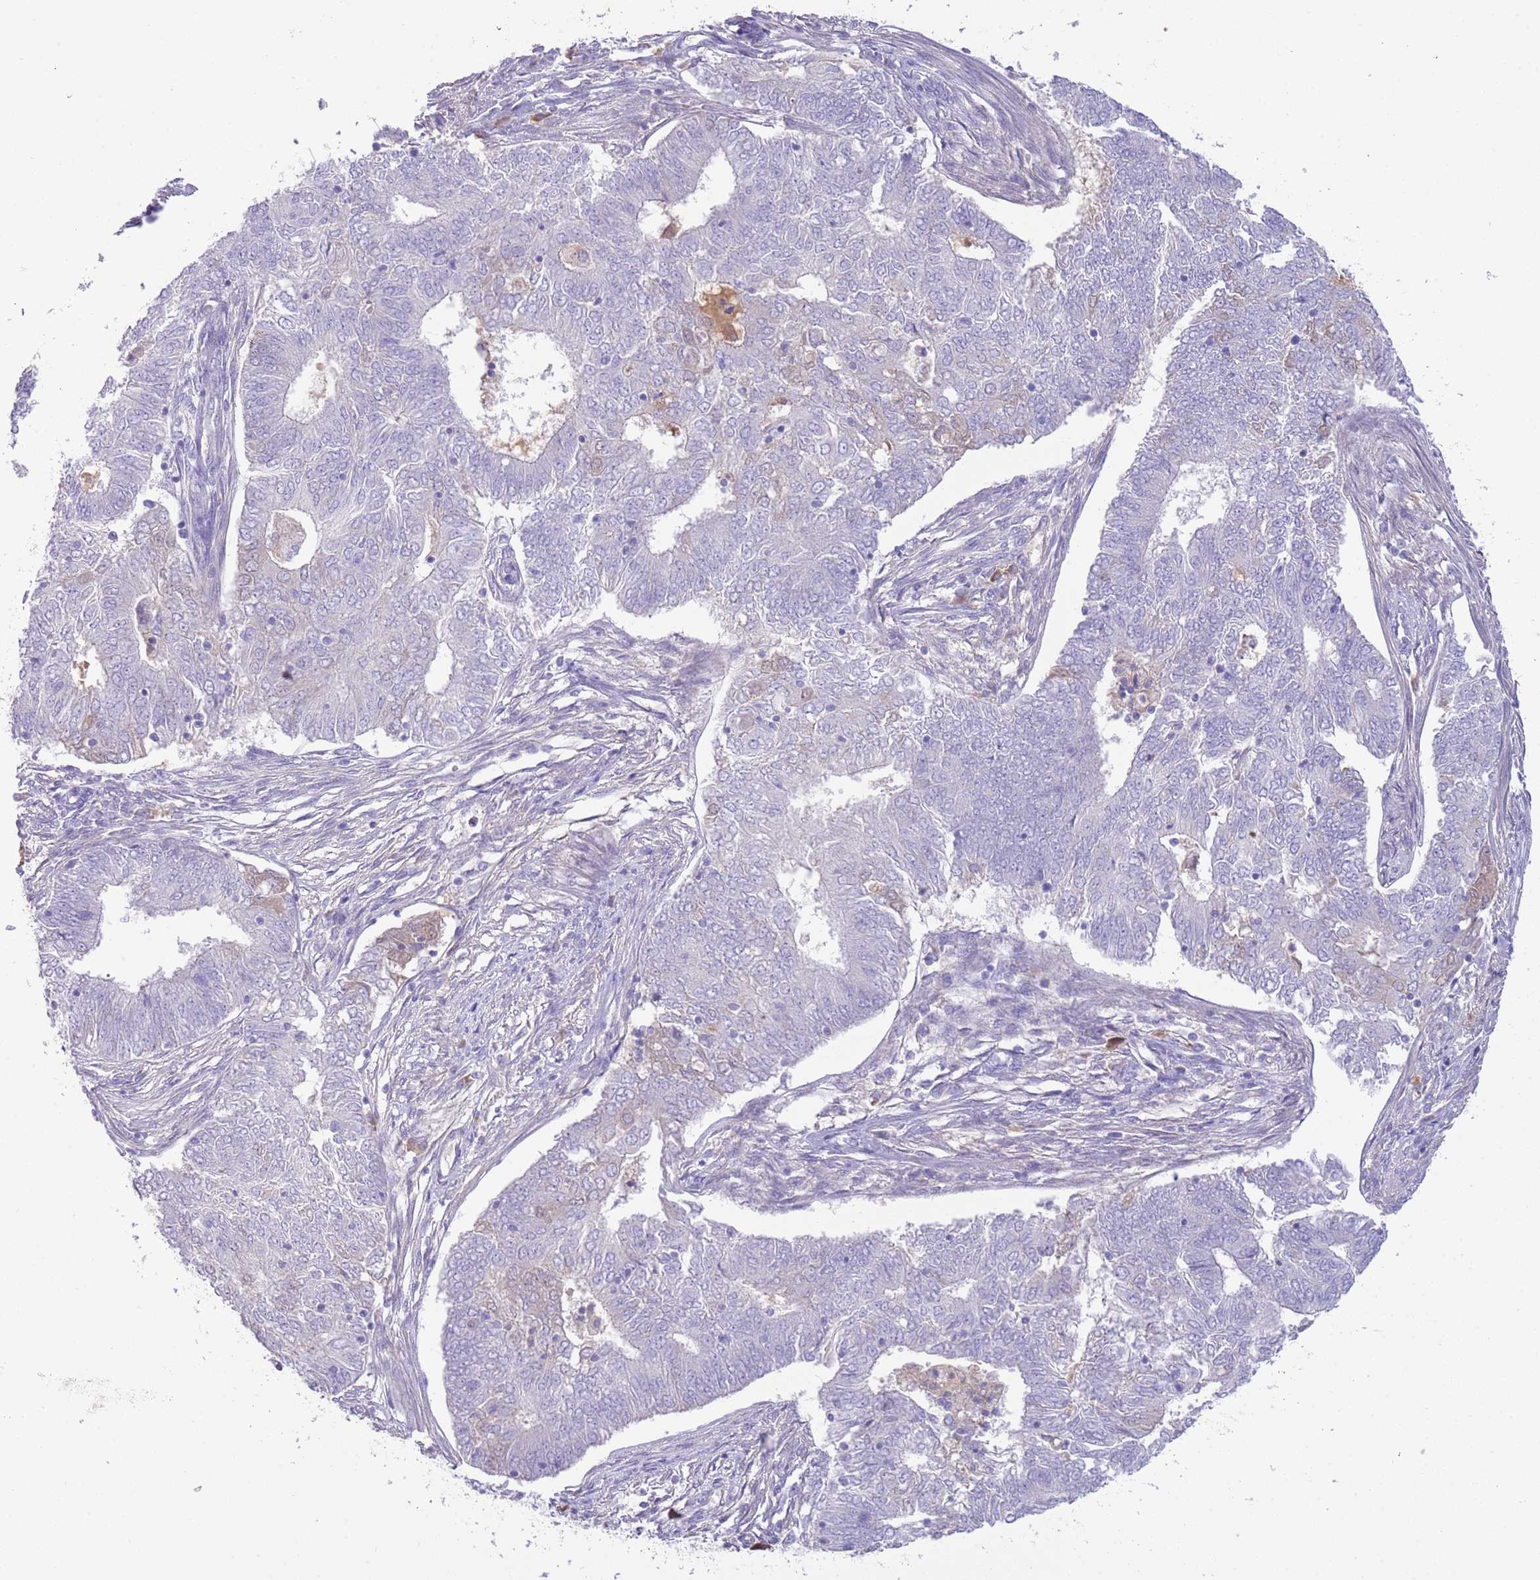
{"staining": {"intensity": "negative", "quantity": "none", "location": "none"}, "tissue": "endometrial cancer", "cell_type": "Tumor cells", "image_type": "cancer", "snomed": [{"axis": "morphology", "description": "Adenocarcinoma, NOS"}, {"axis": "topography", "description": "Endometrium"}], "caption": "Photomicrograph shows no protein staining in tumor cells of endometrial adenocarcinoma tissue.", "gene": "IGFL4", "patient": {"sex": "female", "age": 62}}